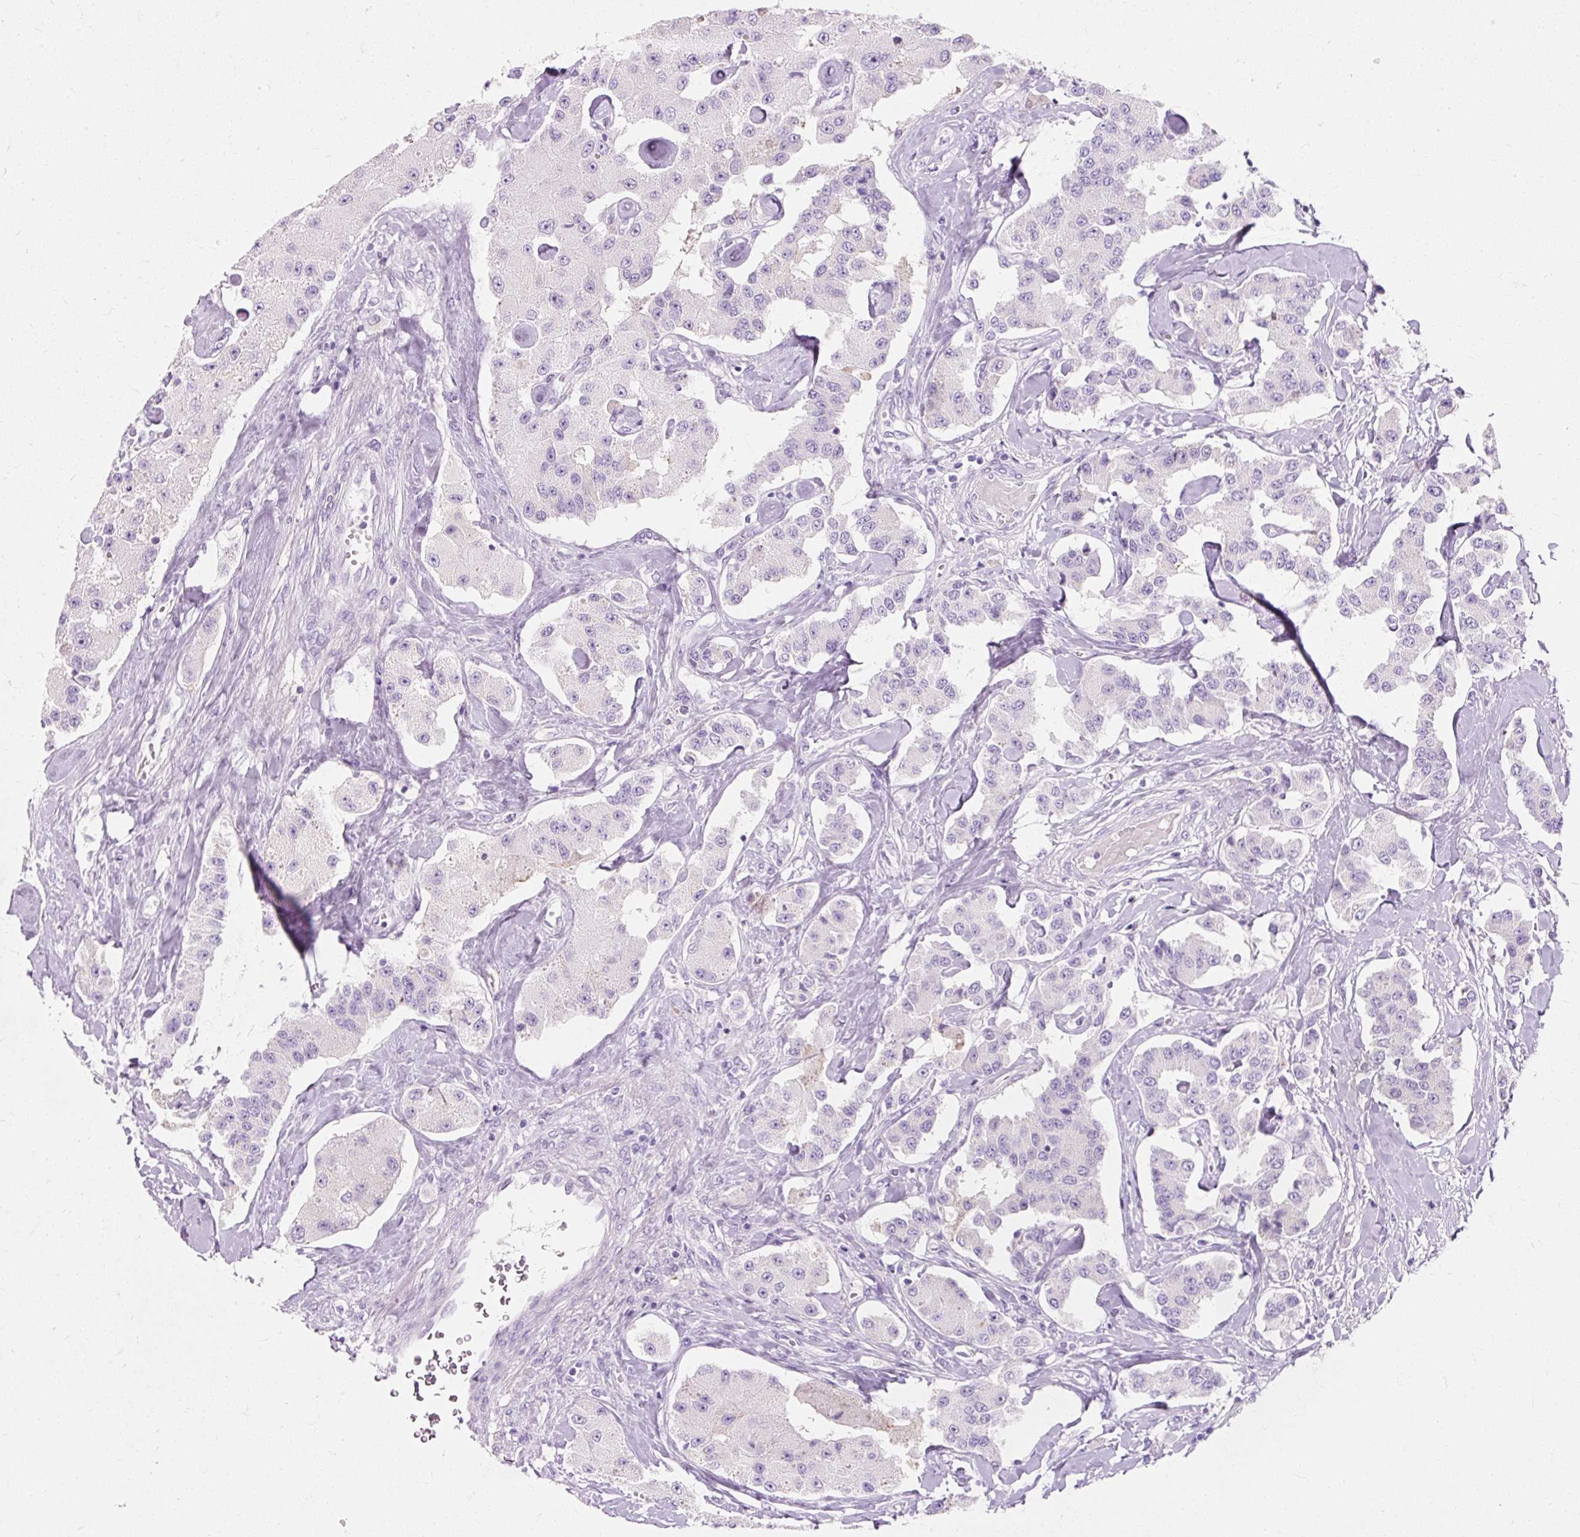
{"staining": {"intensity": "negative", "quantity": "none", "location": "none"}, "tissue": "carcinoid", "cell_type": "Tumor cells", "image_type": "cancer", "snomed": [{"axis": "morphology", "description": "Carcinoid, malignant, NOS"}, {"axis": "topography", "description": "Pancreas"}], "caption": "This is an immunohistochemistry photomicrograph of human carcinoid. There is no expression in tumor cells.", "gene": "CLDN25", "patient": {"sex": "male", "age": 41}}